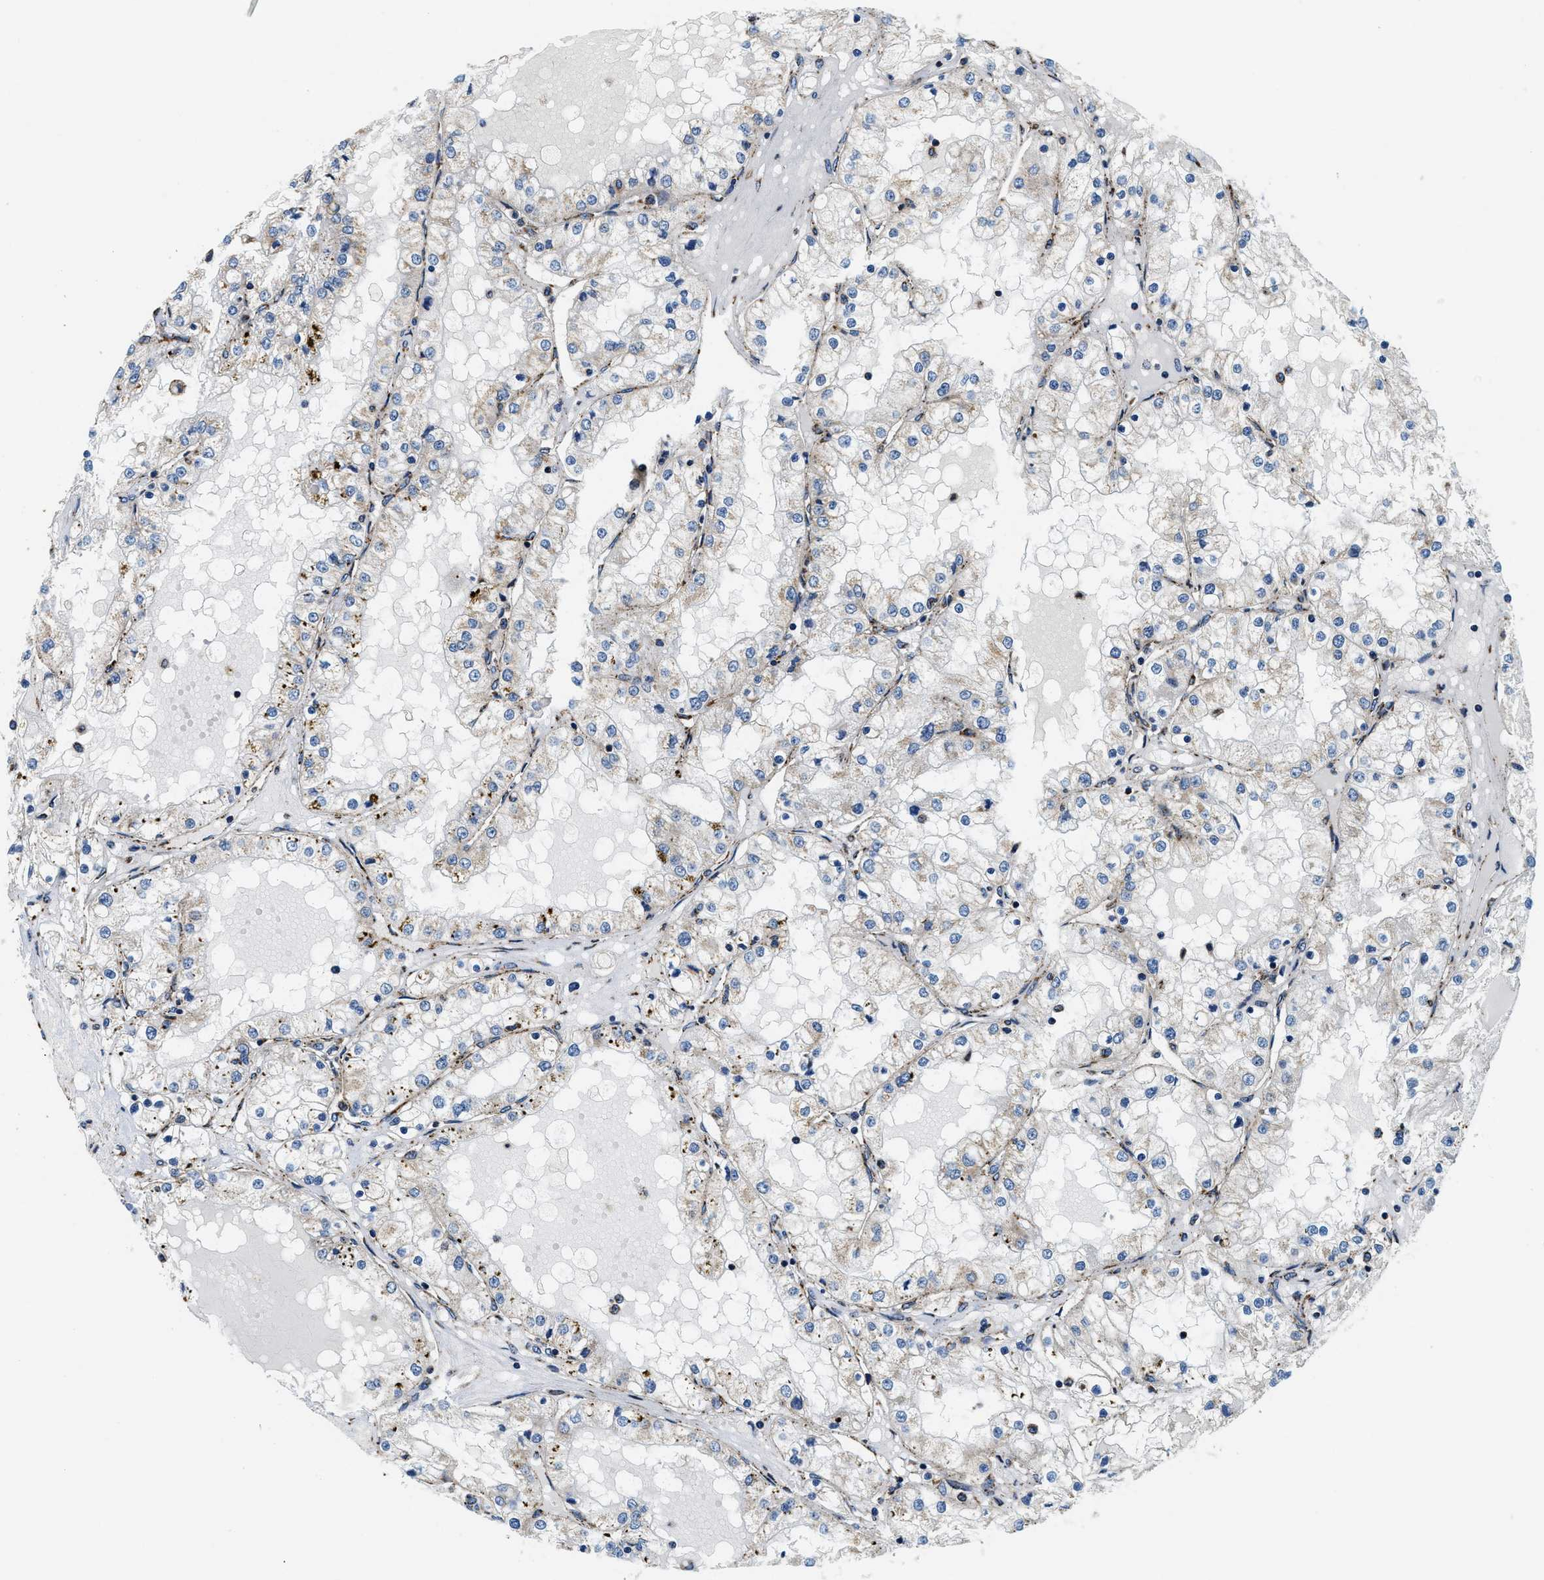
{"staining": {"intensity": "weak", "quantity": "<25%", "location": "cytoplasmic/membranous"}, "tissue": "renal cancer", "cell_type": "Tumor cells", "image_type": "cancer", "snomed": [{"axis": "morphology", "description": "Adenocarcinoma, NOS"}, {"axis": "topography", "description": "Kidney"}], "caption": "IHC photomicrograph of neoplastic tissue: renal adenocarcinoma stained with DAB (3,3'-diaminobenzidine) shows no significant protein staining in tumor cells.", "gene": "SAMD4B", "patient": {"sex": "male", "age": 68}}